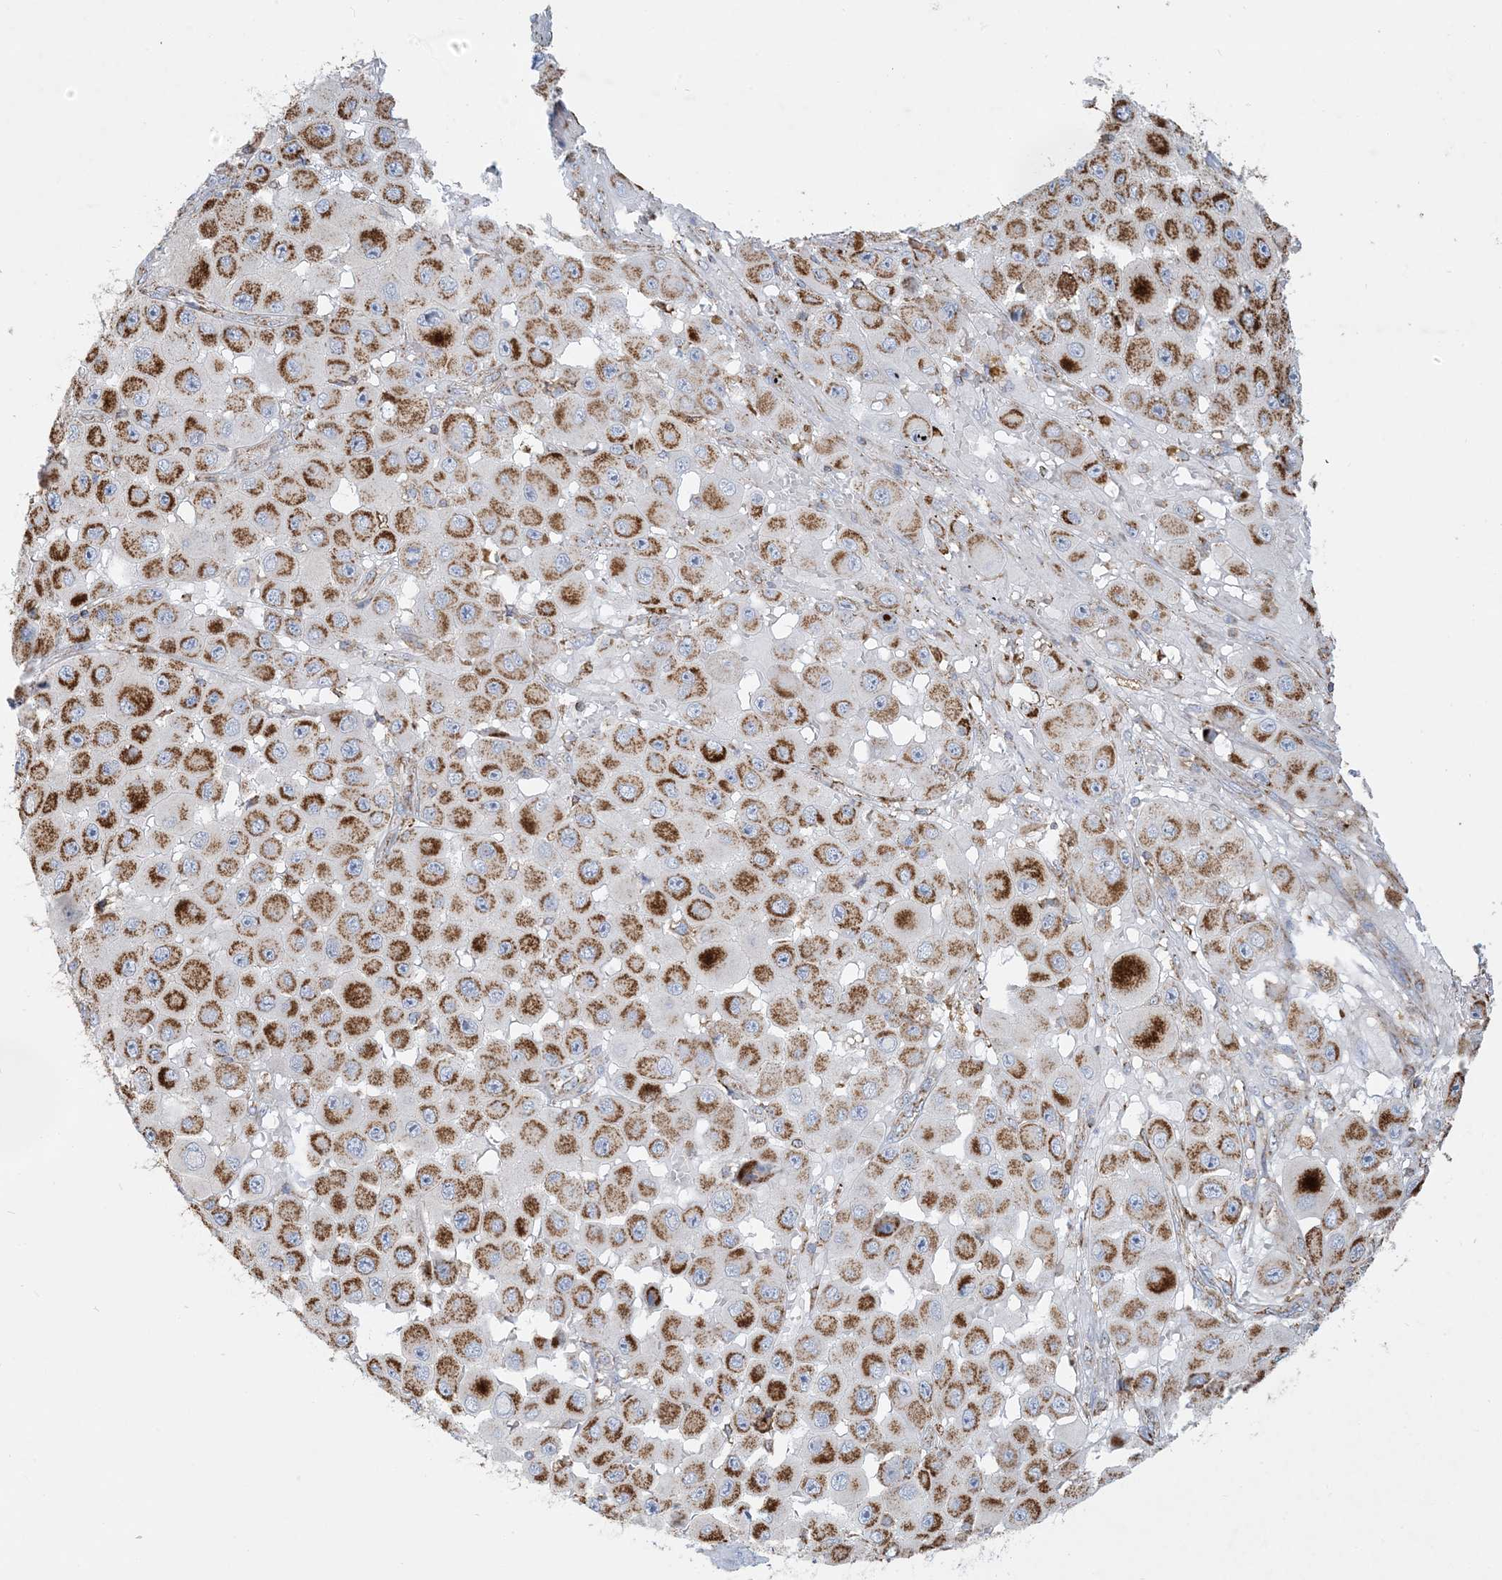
{"staining": {"intensity": "moderate", "quantity": ">75%", "location": "cytoplasmic/membranous"}, "tissue": "melanoma", "cell_type": "Tumor cells", "image_type": "cancer", "snomed": [{"axis": "morphology", "description": "Malignant melanoma, NOS"}, {"axis": "topography", "description": "Skin"}], "caption": "Protein expression by immunohistochemistry (IHC) displays moderate cytoplasmic/membranous positivity in about >75% of tumor cells in malignant melanoma. The protein of interest is stained brown, and the nuclei are stained in blue (DAB (3,3'-diaminobenzidine) IHC with brightfield microscopy, high magnification).", "gene": "BEND4", "patient": {"sex": "female", "age": 81}}